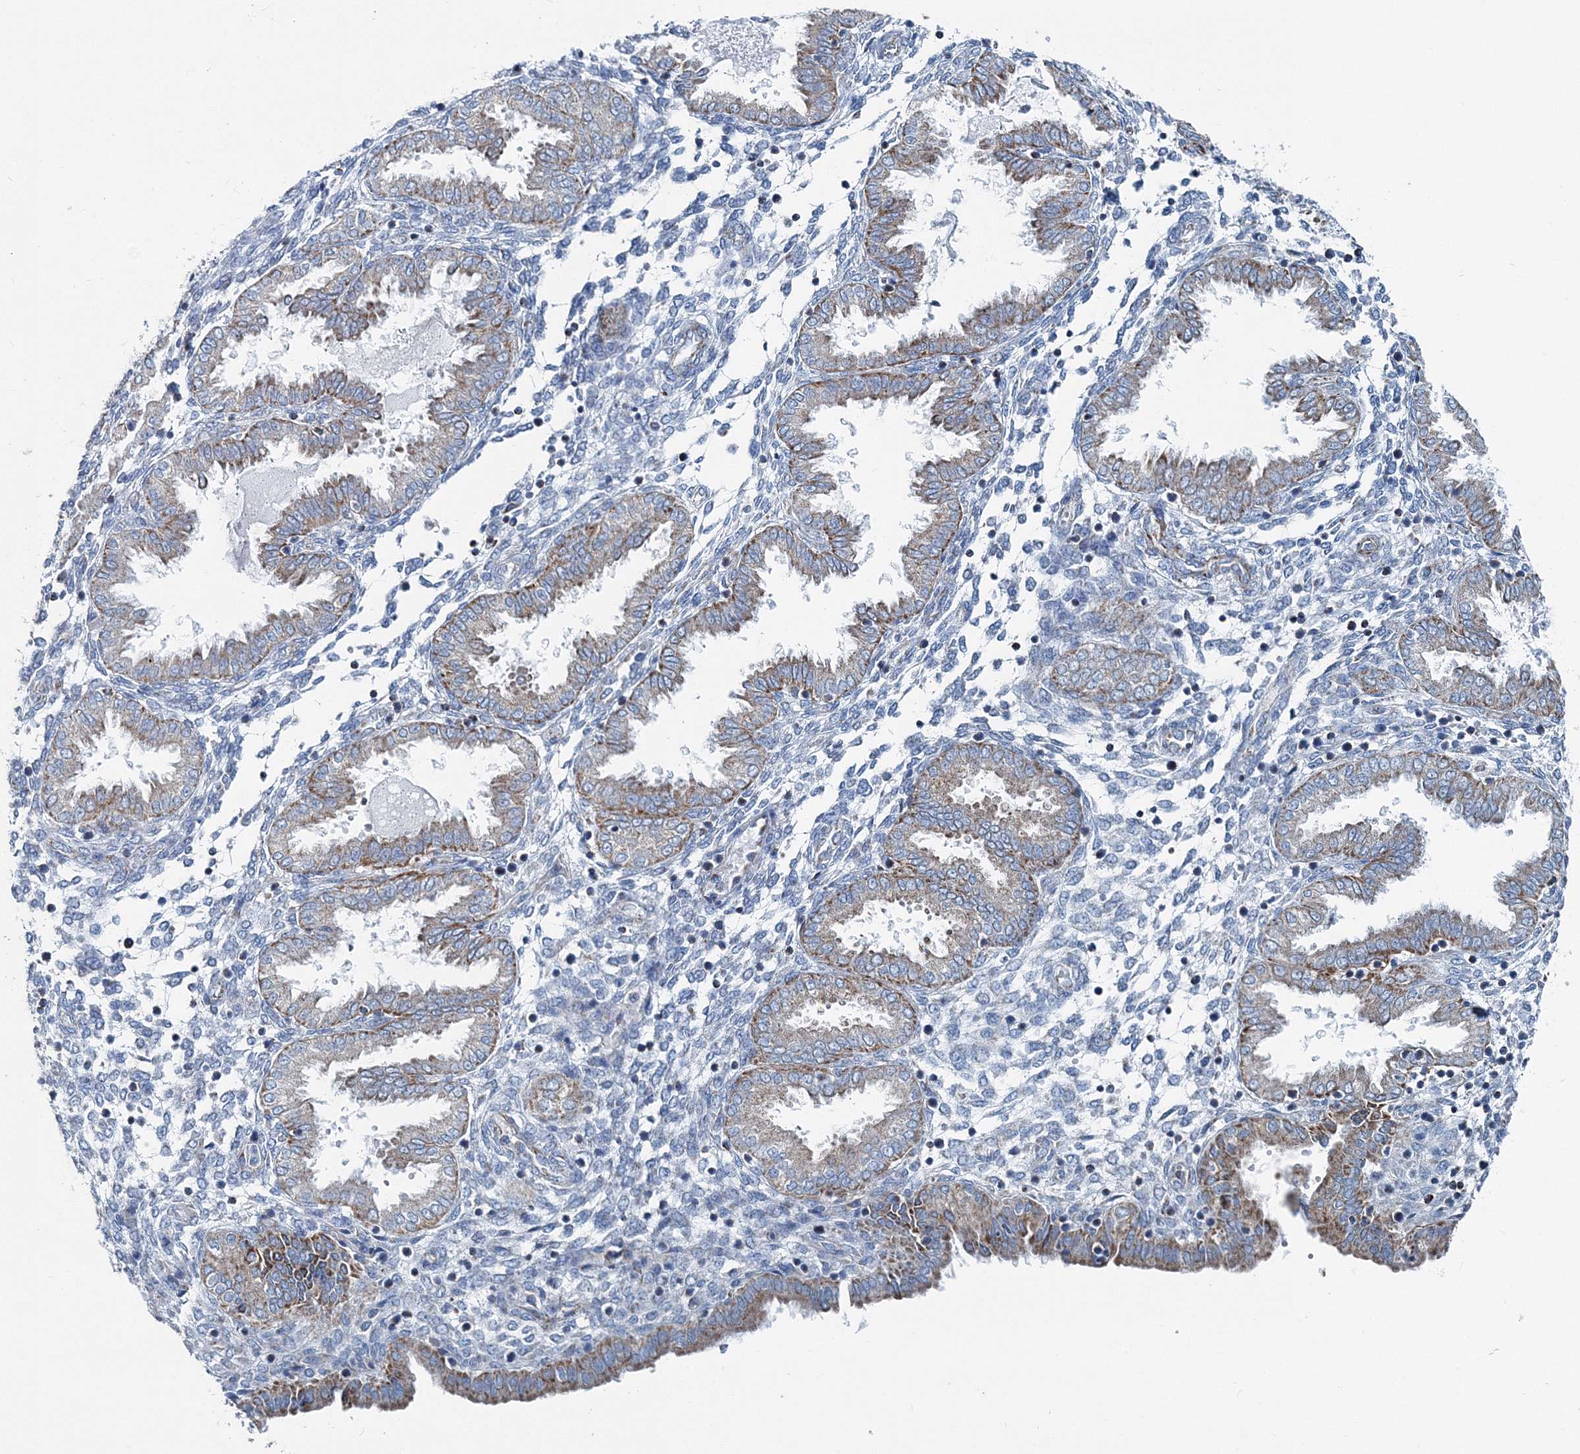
{"staining": {"intensity": "negative", "quantity": "none", "location": "none"}, "tissue": "endometrium", "cell_type": "Cells in endometrial stroma", "image_type": "normal", "snomed": [{"axis": "morphology", "description": "Normal tissue, NOS"}, {"axis": "topography", "description": "Endometrium"}], "caption": "Immunohistochemistry of normal human endometrium displays no staining in cells in endometrial stroma. Brightfield microscopy of immunohistochemistry (IHC) stained with DAB (3,3'-diaminobenzidine) (brown) and hematoxylin (blue), captured at high magnification.", "gene": "GABARAPL2", "patient": {"sex": "female", "age": 33}}